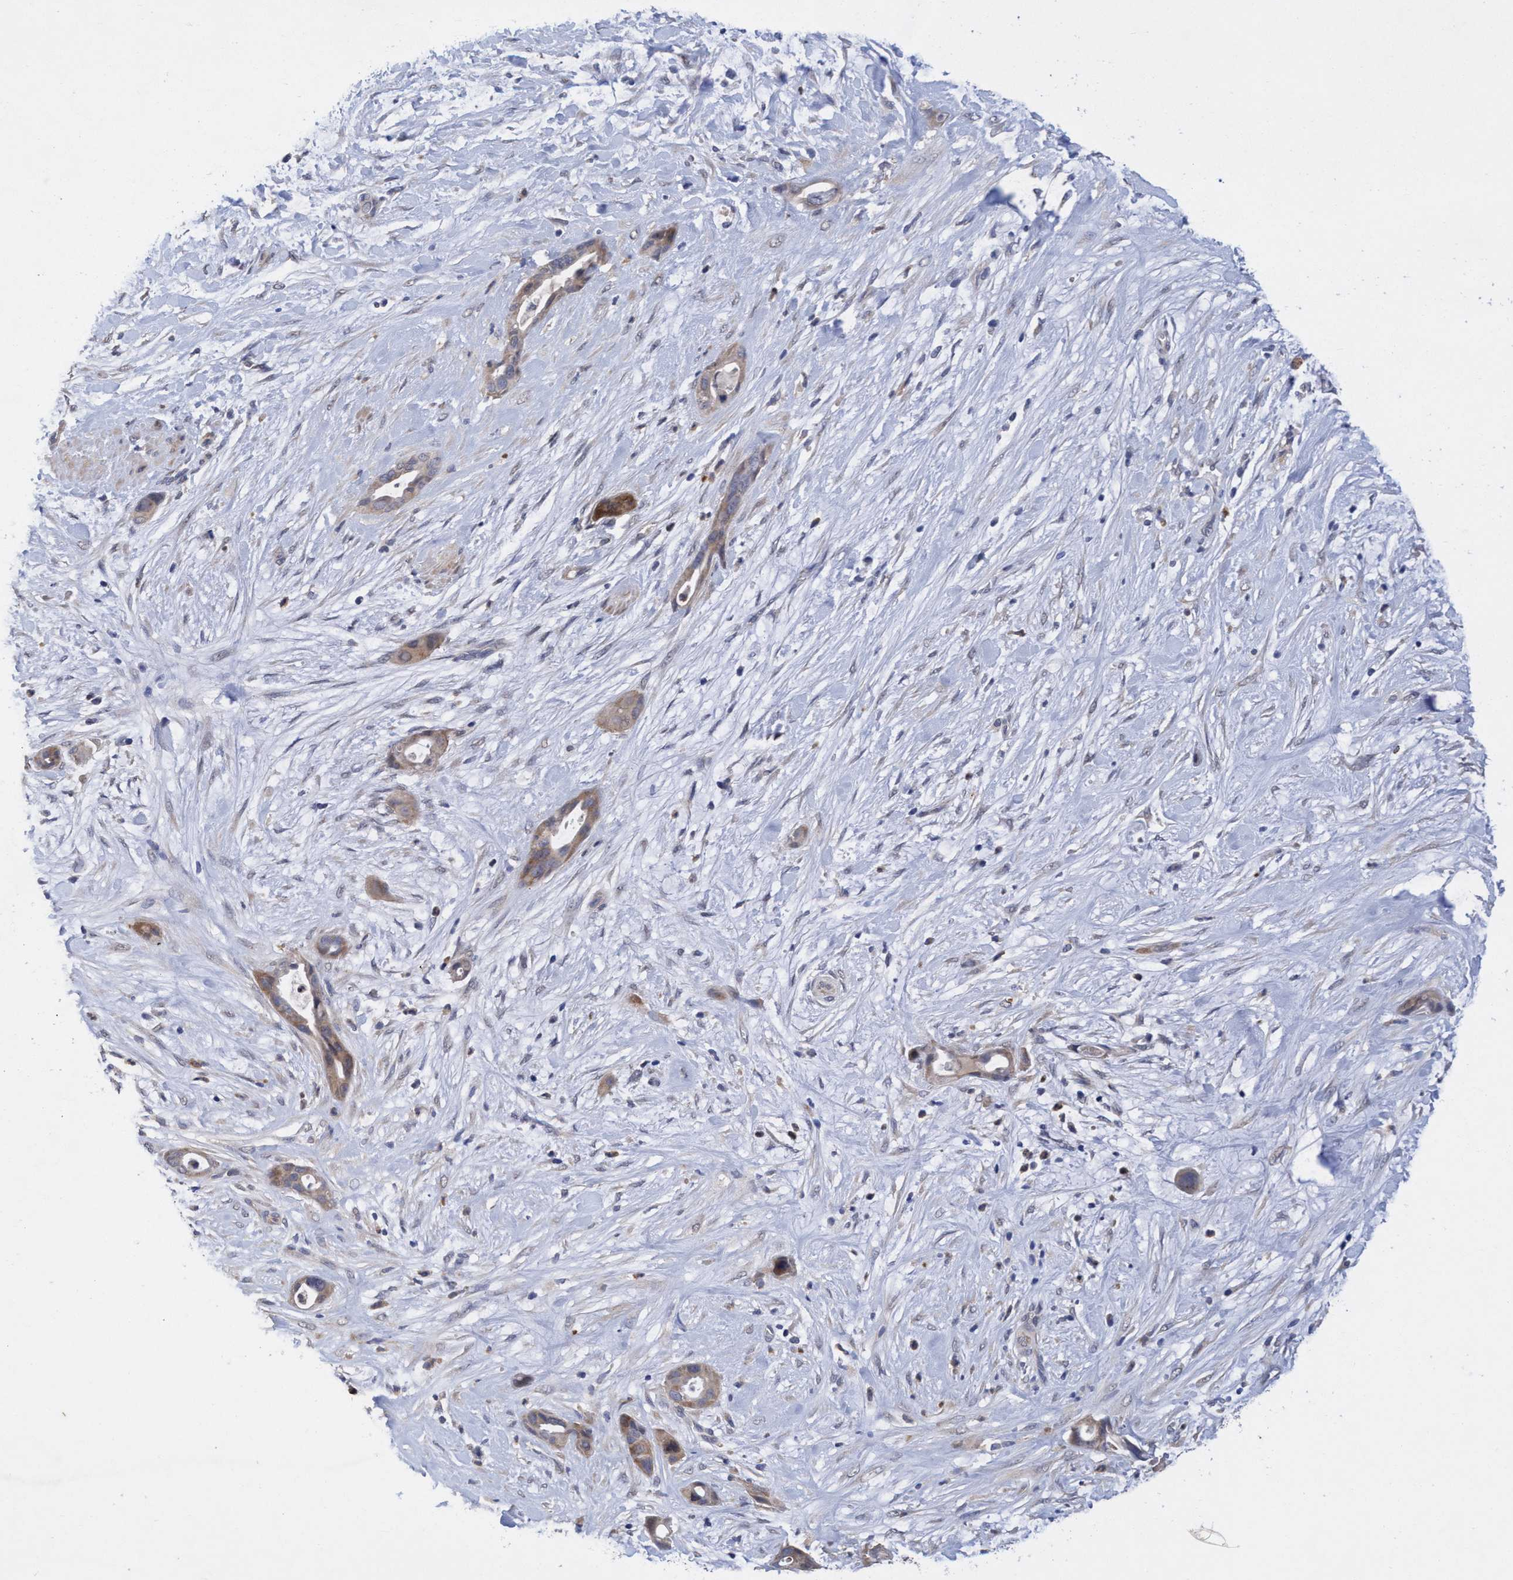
{"staining": {"intensity": "weak", "quantity": ">75%", "location": "cytoplasmic/membranous"}, "tissue": "pancreatic cancer", "cell_type": "Tumor cells", "image_type": "cancer", "snomed": [{"axis": "morphology", "description": "Adenocarcinoma, NOS"}, {"axis": "topography", "description": "Pancreas"}], "caption": "Adenocarcinoma (pancreatic) was stained to show a protein in brown. There is low levels of weak cytoplasmic/membranous positivity in about >75% of tumor cells.", "gene": "SEMA4D", "patient": {"sex": "male", "age": 59}}